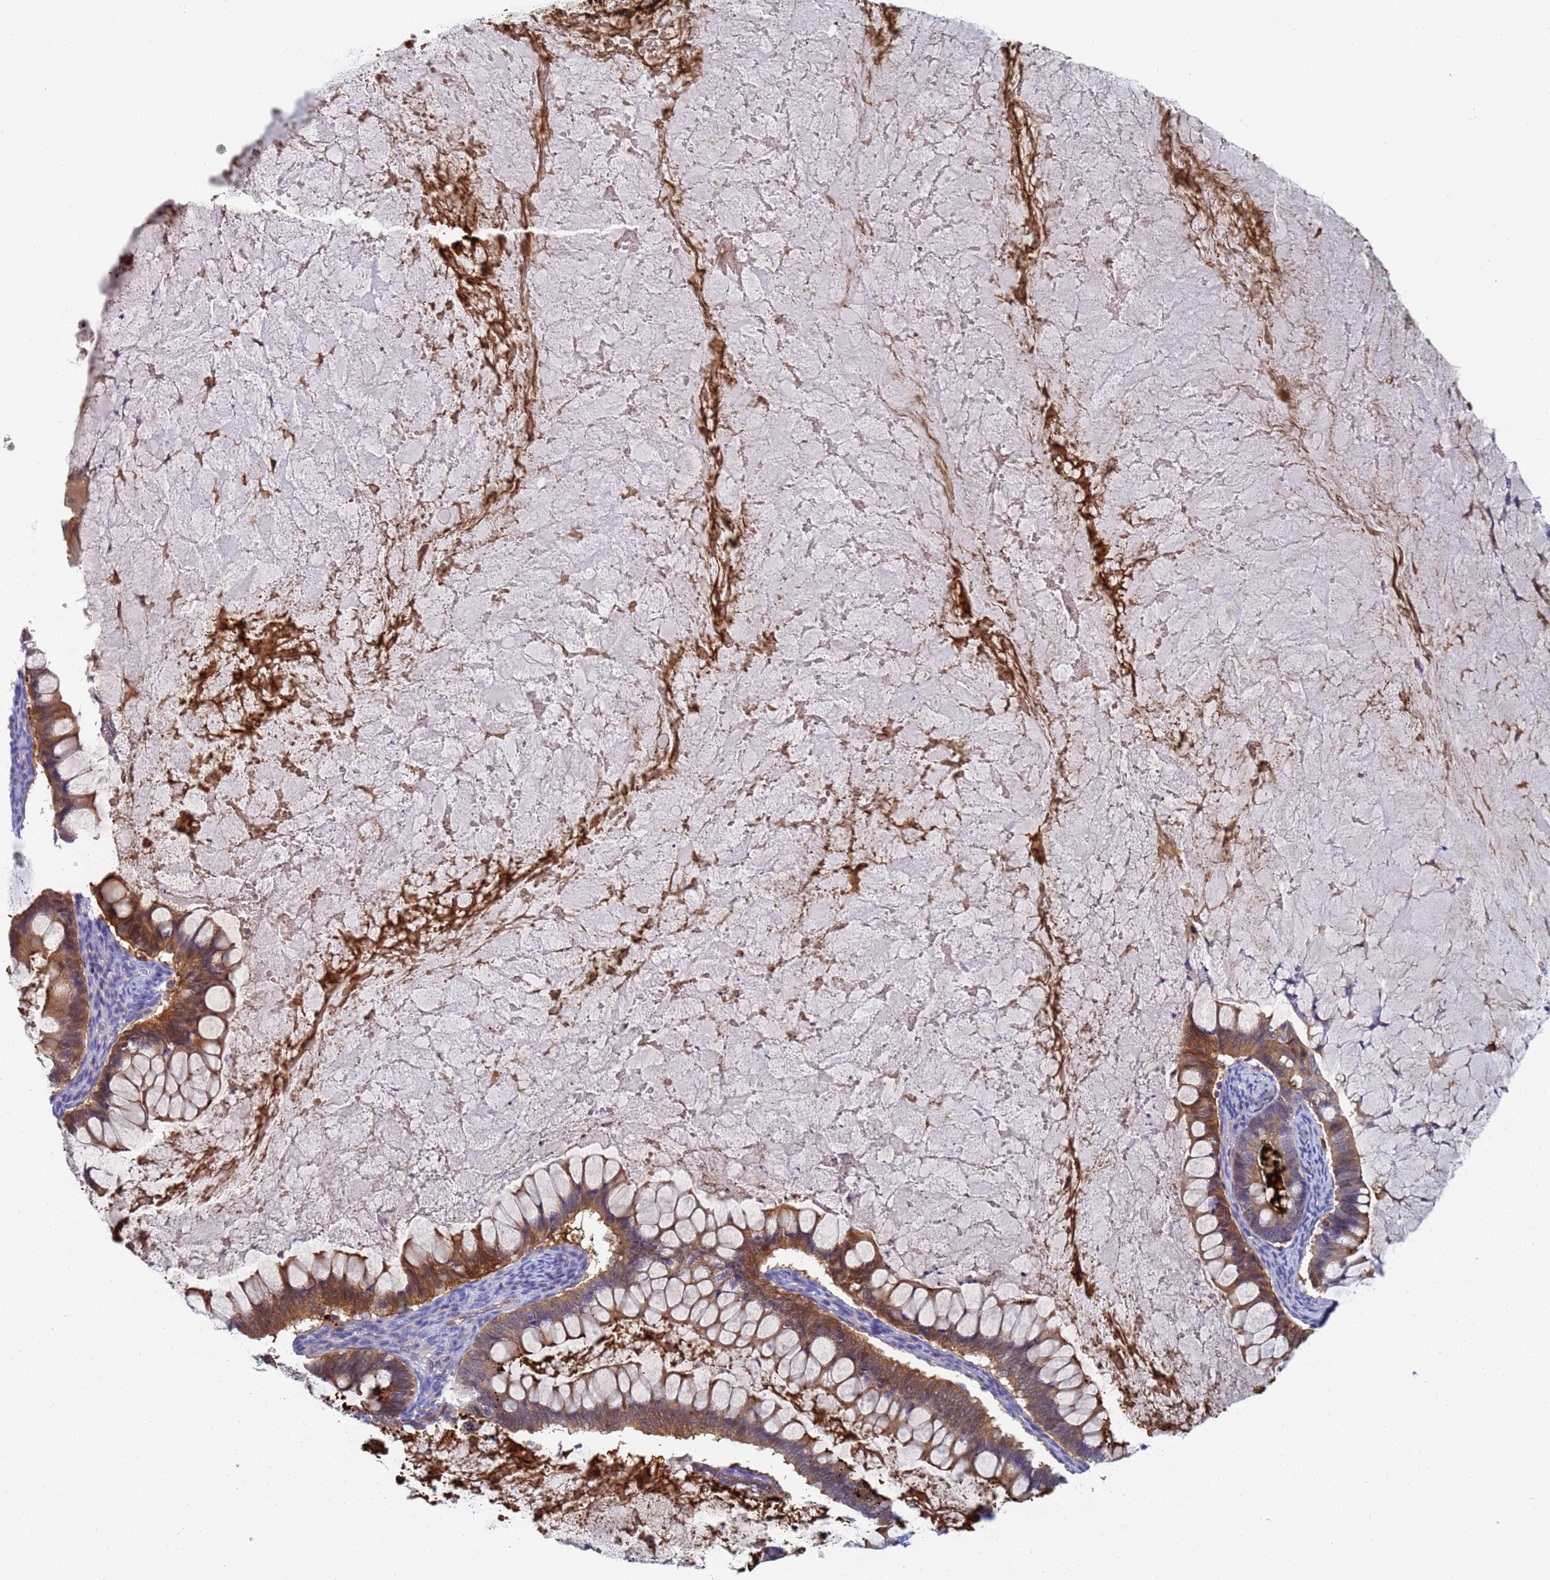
{"staining": {"intensity": "moderate", "quantity": ">75%", "location": "cytoplasmic/membranous"}, "tissue": "ovarian cancer", "cell_type": "Tumor cells", "image_type": "cancer", "snomed": [{"axis": "morphology", "description": "Cystadenocarcinoma, mucinous, NOS"}, {"axis": "topography", "description": "Ovary"}], "caption": "Immunohistochemical staining of human ovarian mucinous cystadenocarcinoma reveals moderate cytoplasmic/membranous protein positivity in approximately >75% of tumor cells.", "gene": "GCHFR", "patient": {"sex": "female", "age": 61}}